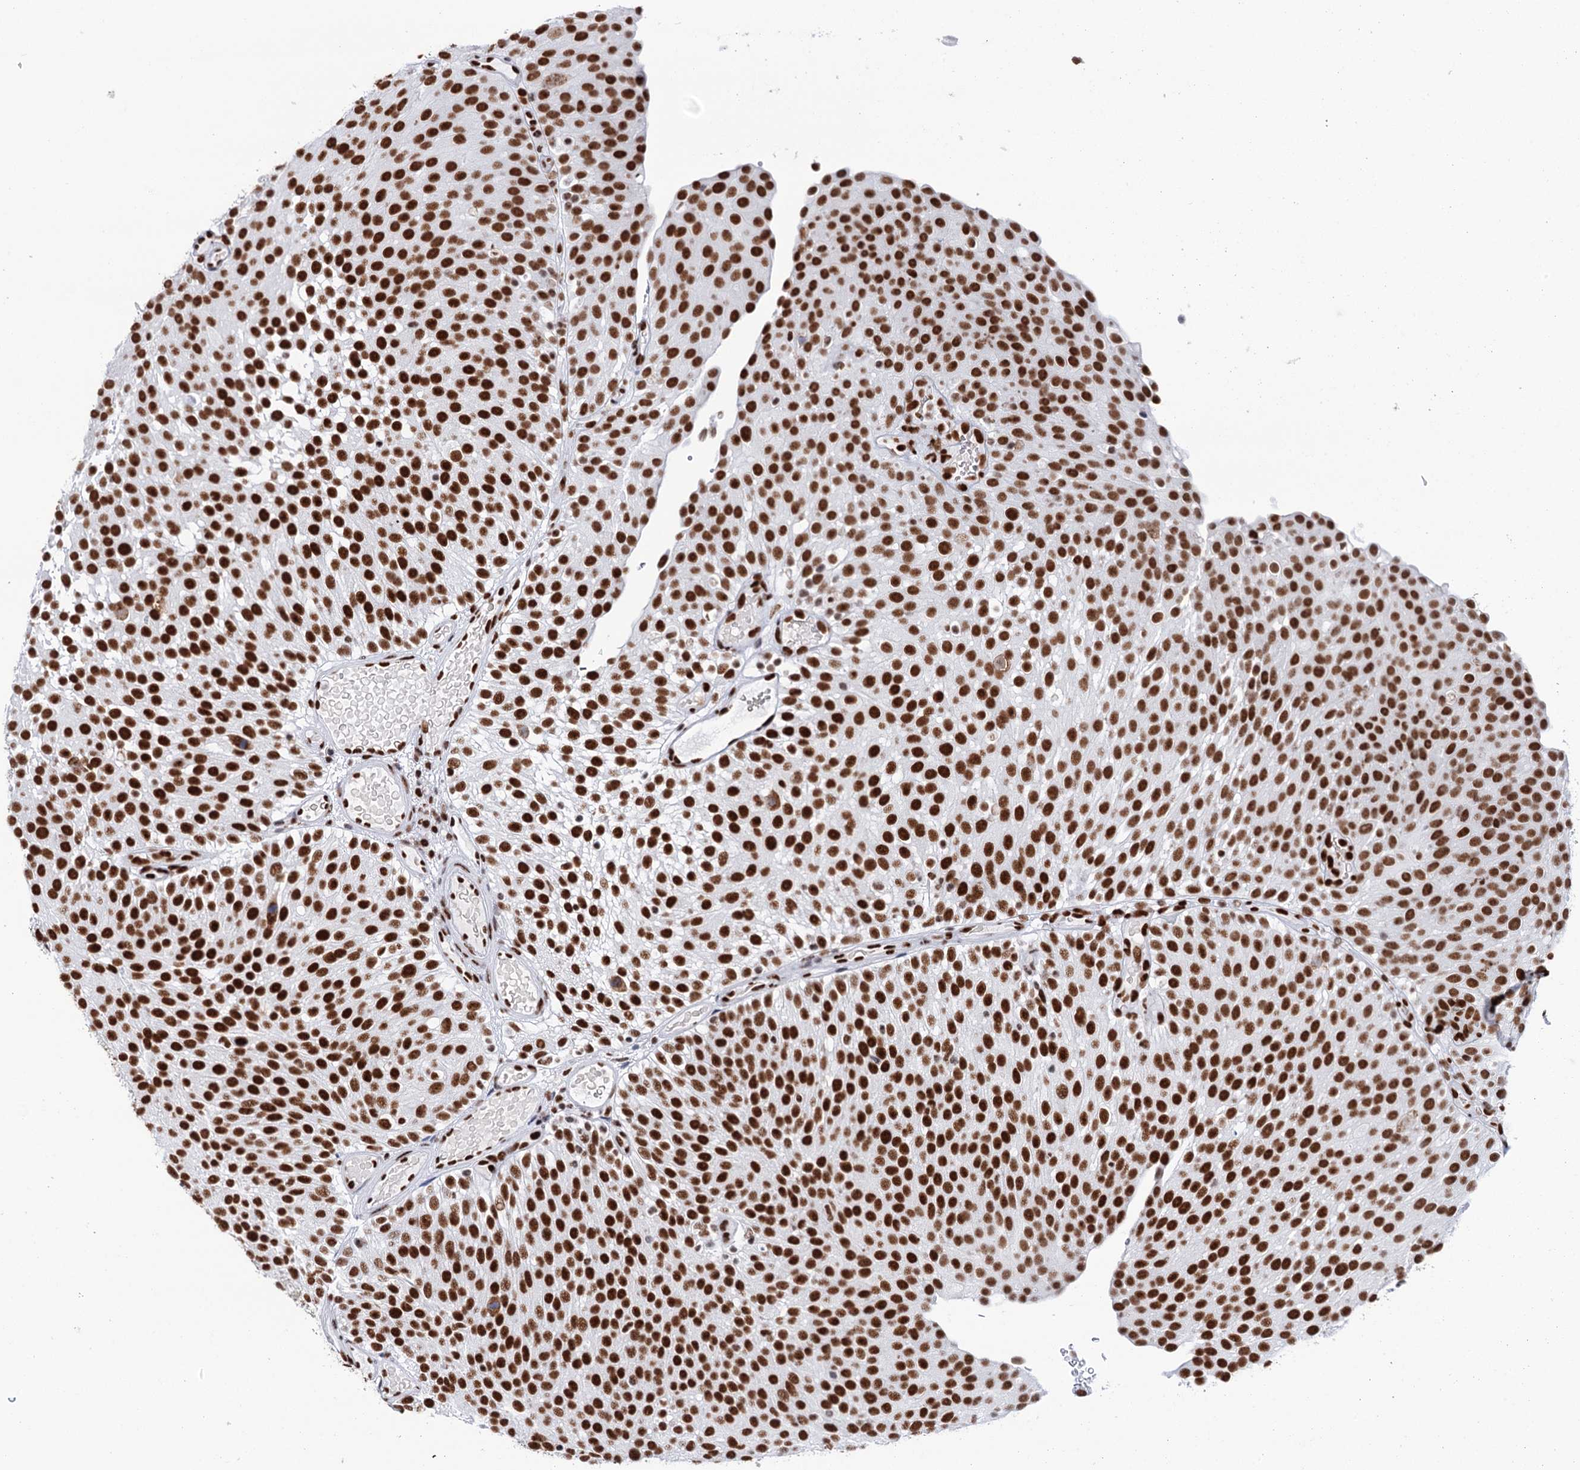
{"staining": {"intensity": "strong", "quantity": ">75%", "location": "nuclear"}, "tissue": "urothelial cancer", "cell_type": "Tumor cells", "image_type": "cancer", "snomed": [{"axis": "morphology", "description": "Urothelial carcinoma, Low grade"}, {"axis": "topography", "description": "Urinary bladder"}], "caption": "This histopathology image reveals immunohistochemistry staining of urothelial cancer, with high strong nuclear expression in approximately >75% of tumor cells.", "gene": "MATR3", "patient": {"sex": "male", "age": 78}}